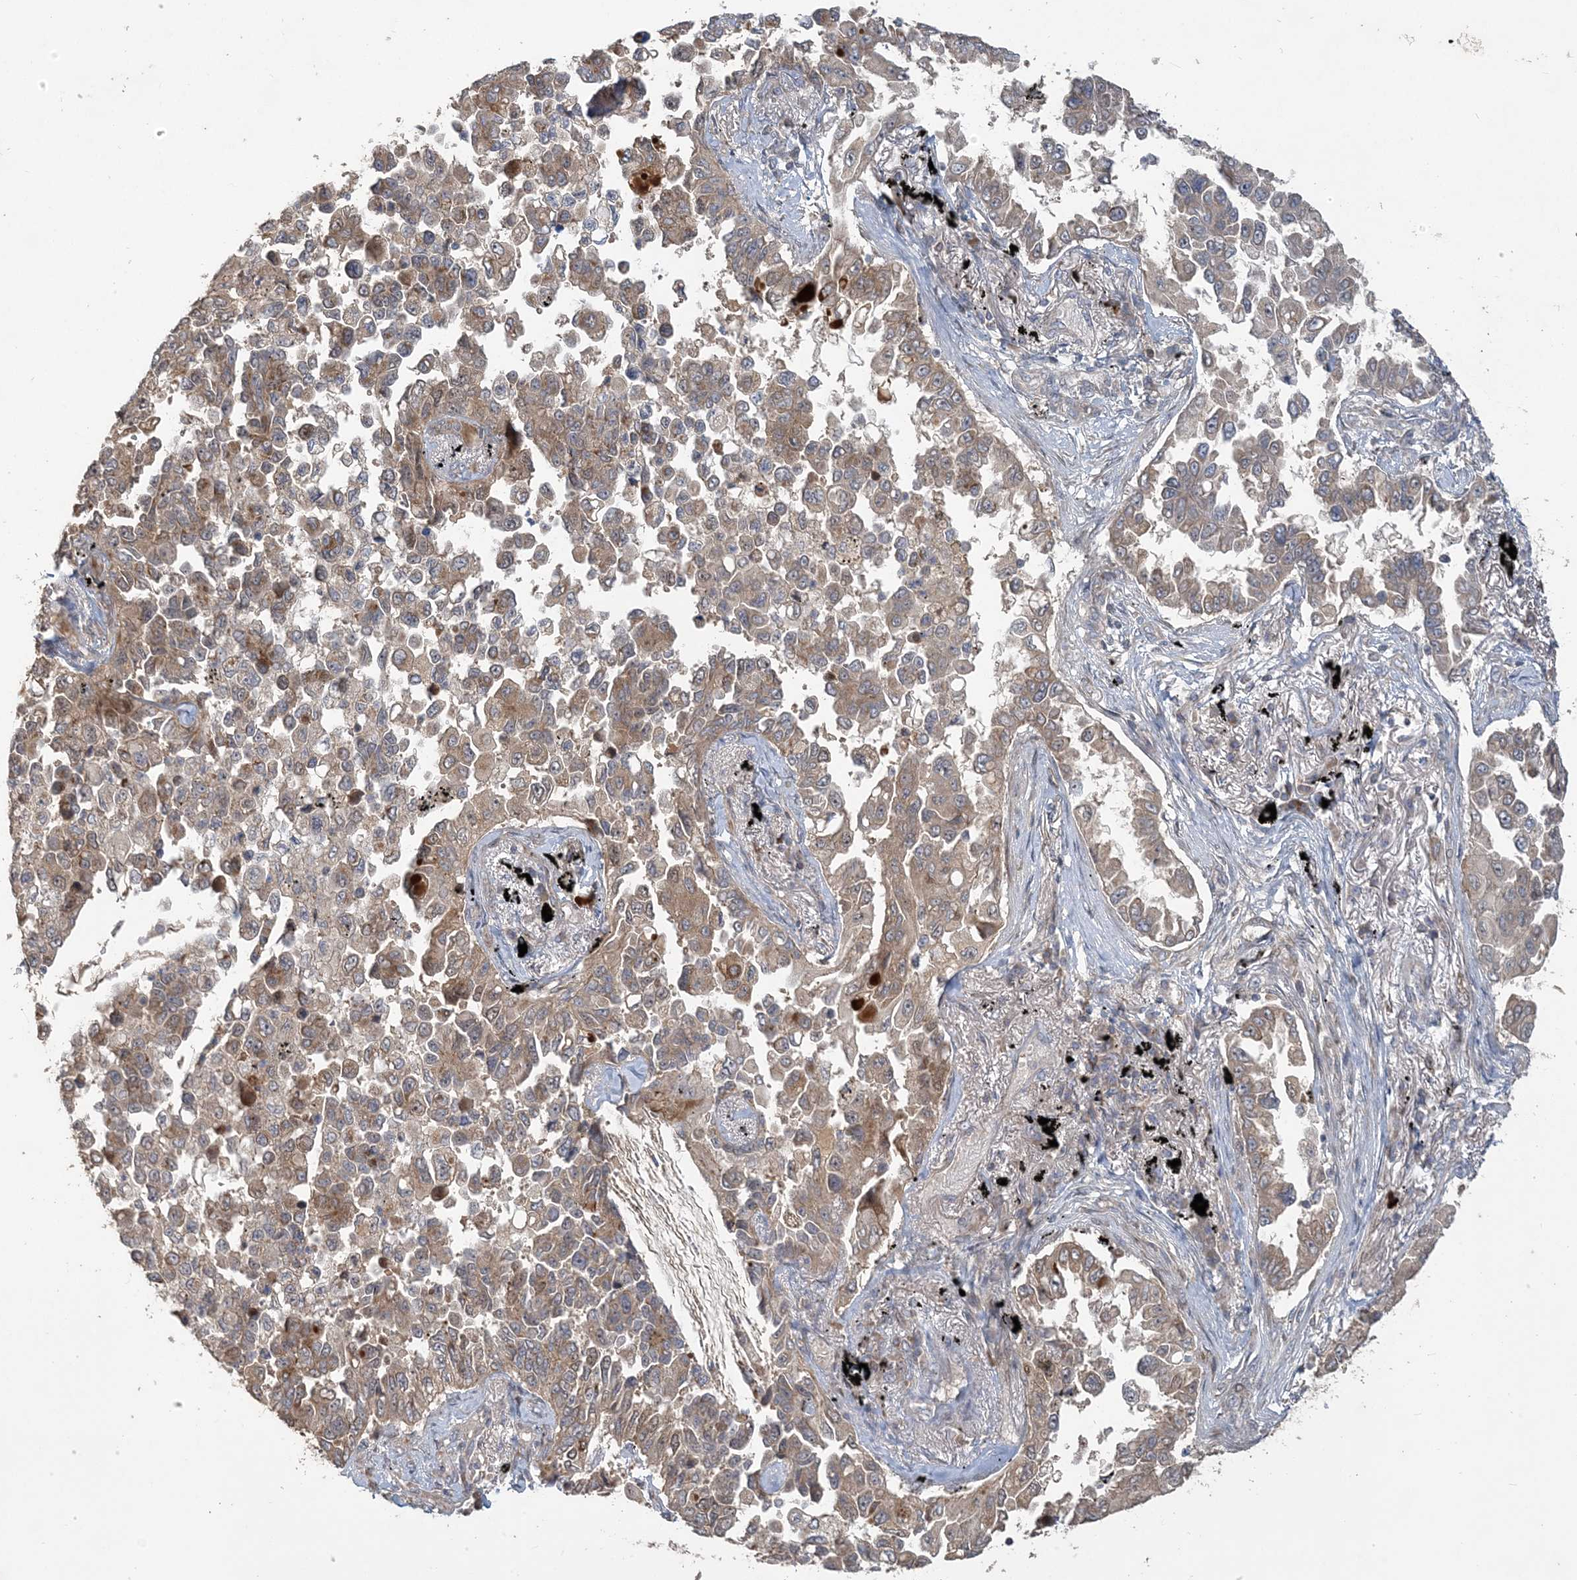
{"staining": {"intensity": "moderate", "quantity": ">75%", "location": "cytoplasmic/membranous"}, "tissue": "lung cancer", "cell_type": "Tumor cells", "image_type": "cancer", "snomed": [{"axis": "morphology", "description": "Adenocarcinoma, NOS"}, {"axis": "topography", "description": "Lung"}], "caption": "A brown stain labels moderate cytoplasmic/membranous expression of a protein in lung cancer (adenocarcinoma) tumor cells.", "gene": "TRAIP", "patient": {"sex": "female", "age": 67}}